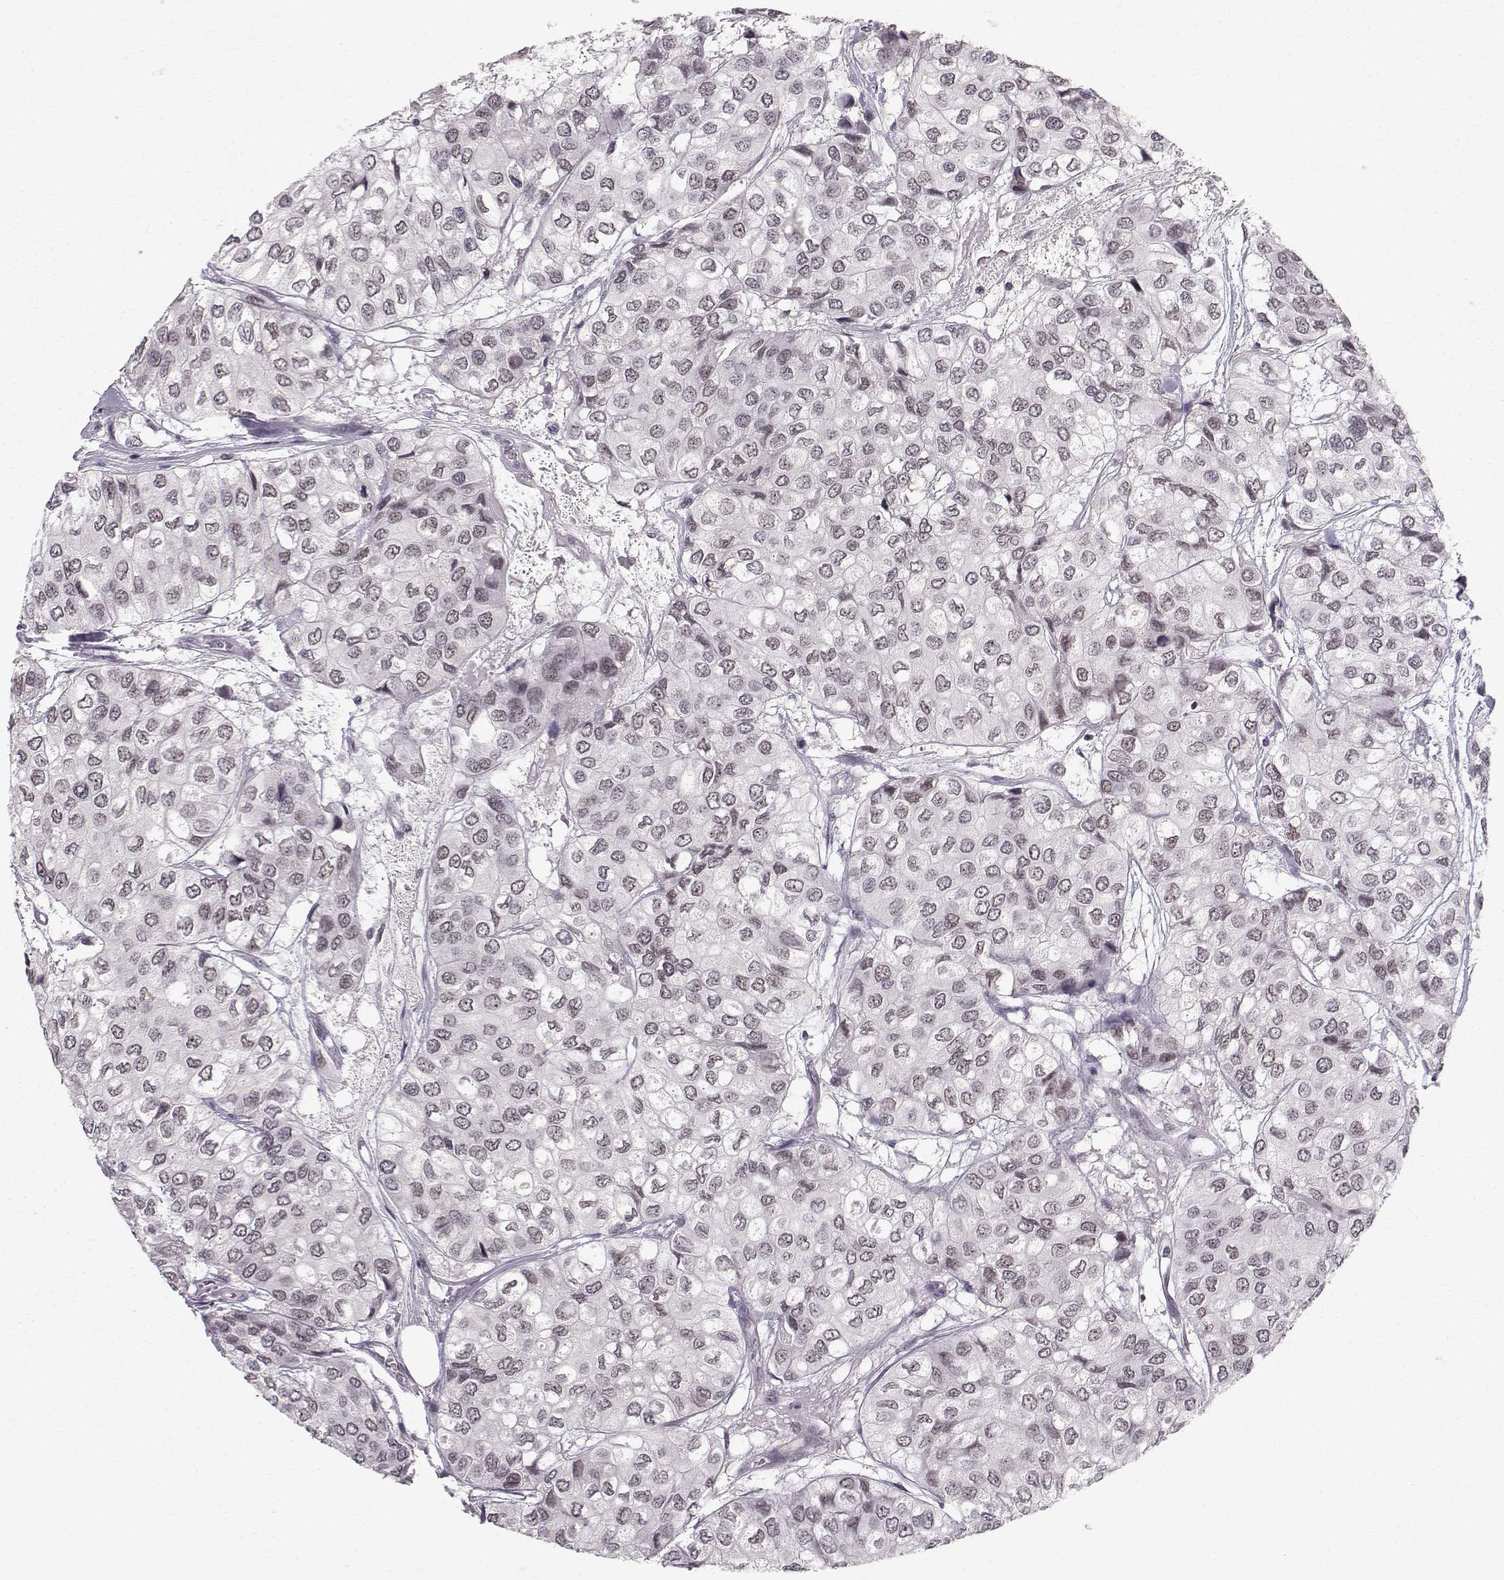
{"staining": {"intensity": "negative", "quantity": "none", "location": "none"}, "tissue": "urothelial cancer", "cell_type": "Tumor cells", "image_type": "cancer", "snomed": [{"axis": "morphology", "description": "Urothelial carcinoma, High grade"}, {"axis": "topography", "description": "Urinary bladder"}], "caption": "IHC photomicrograph of human urothelial cancer stained for a protein (brown), which shows no staining in tumor cells.", "gene": "RPP38", "patient": {"sex": "male", "age": 73}}